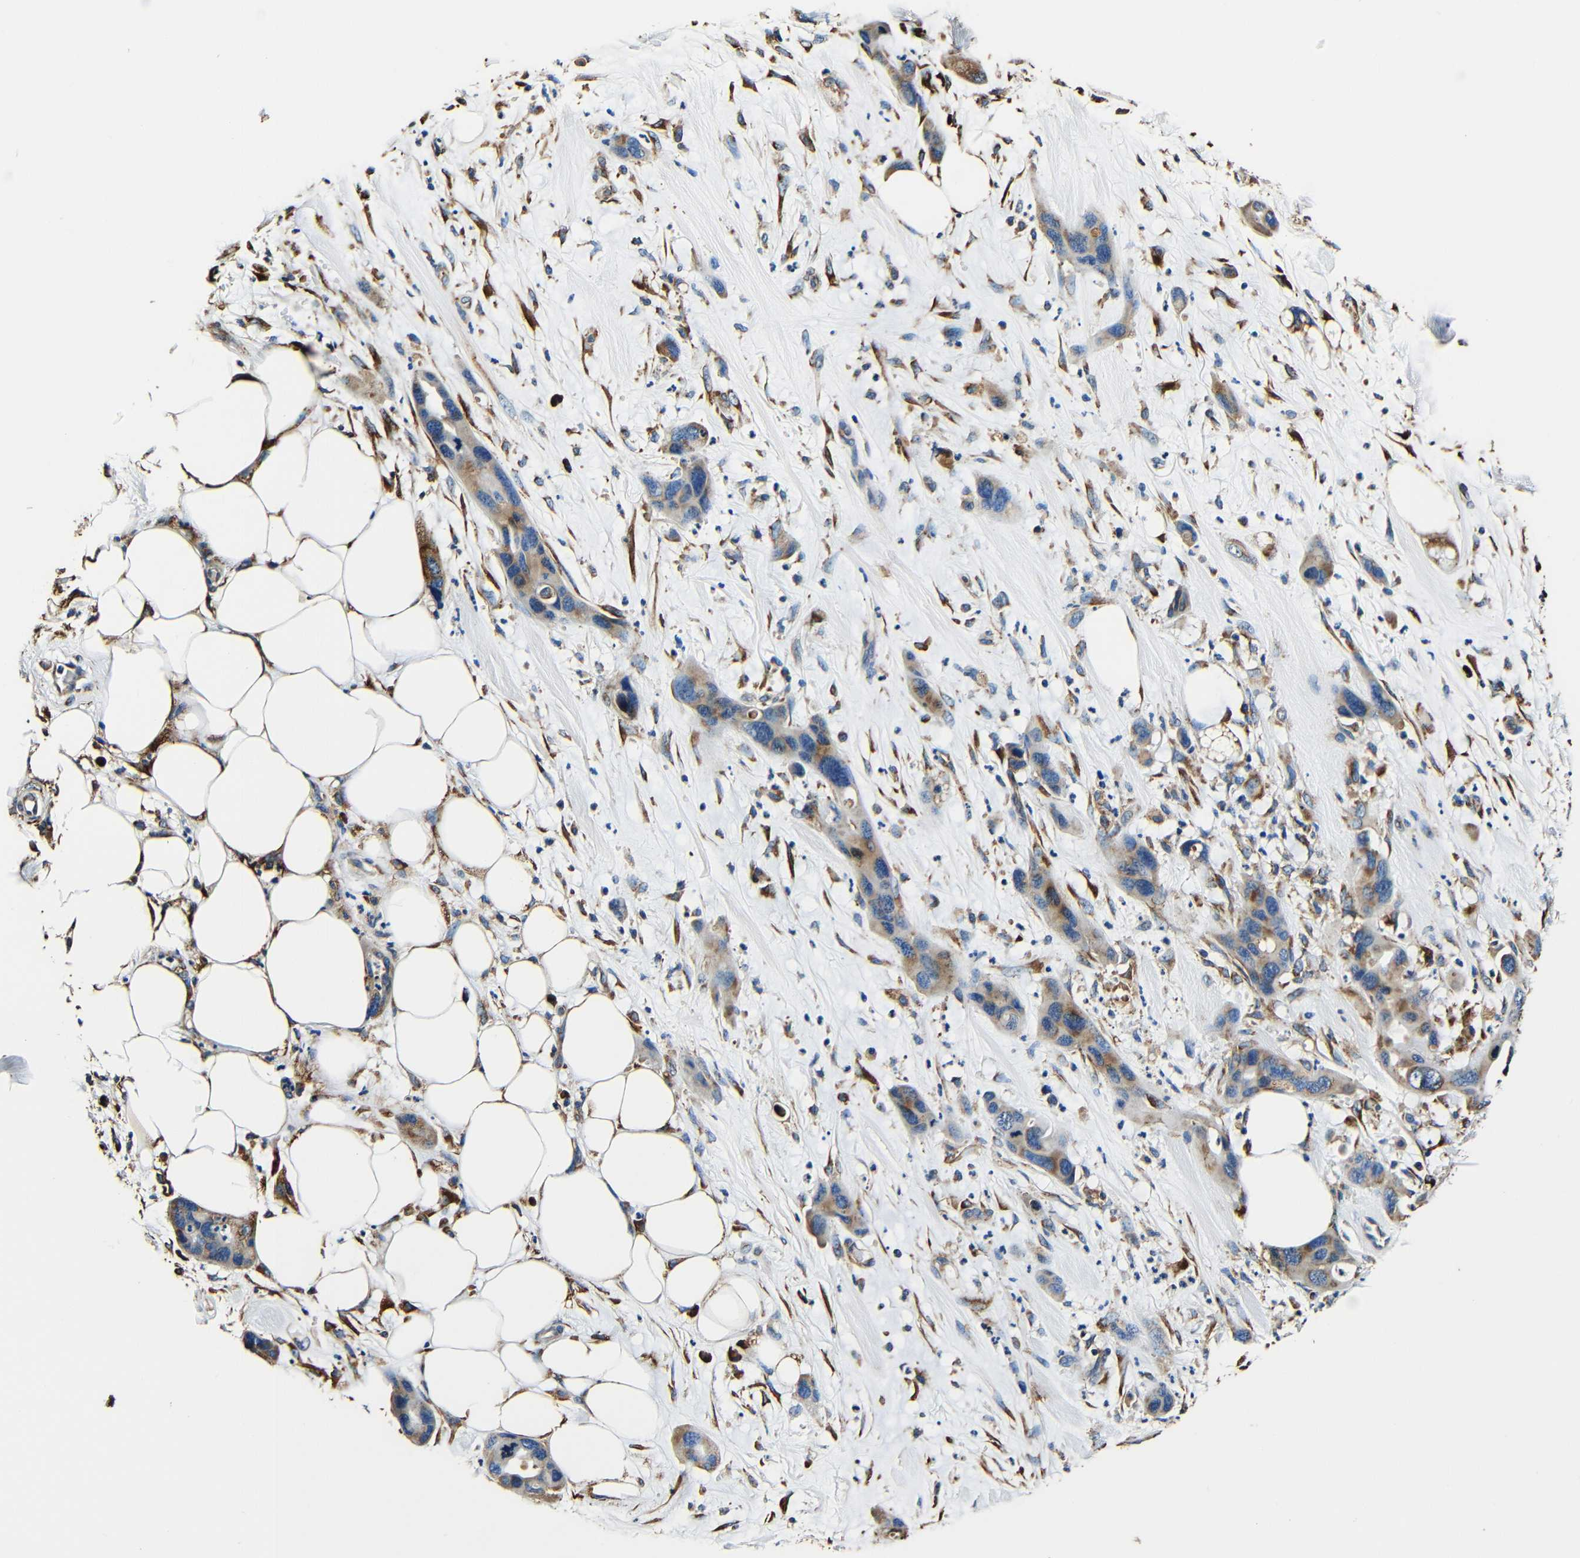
{"staining": {"intensity": "moderate", "quantity": ">75%", "location": "cytoplasmic/membranous"}, "tissue": "pancreatic cancer", "cell_type": "Tumor cells", "image_type": "cancer", "snomed": [{"axis": "morphology", "description": "Adenocarcinoma, NOS"}, {"axis": "topography", "description": "Pancreas"}], "caption": "Pancreatic adenocarcinoma stained with immunohistochemistry demonstrates moderate cytoplasmic/membranous expression in about >75% of tumor cells.", "gene": "RRBP1", "patient": {"sex": "female", "age": 71}}